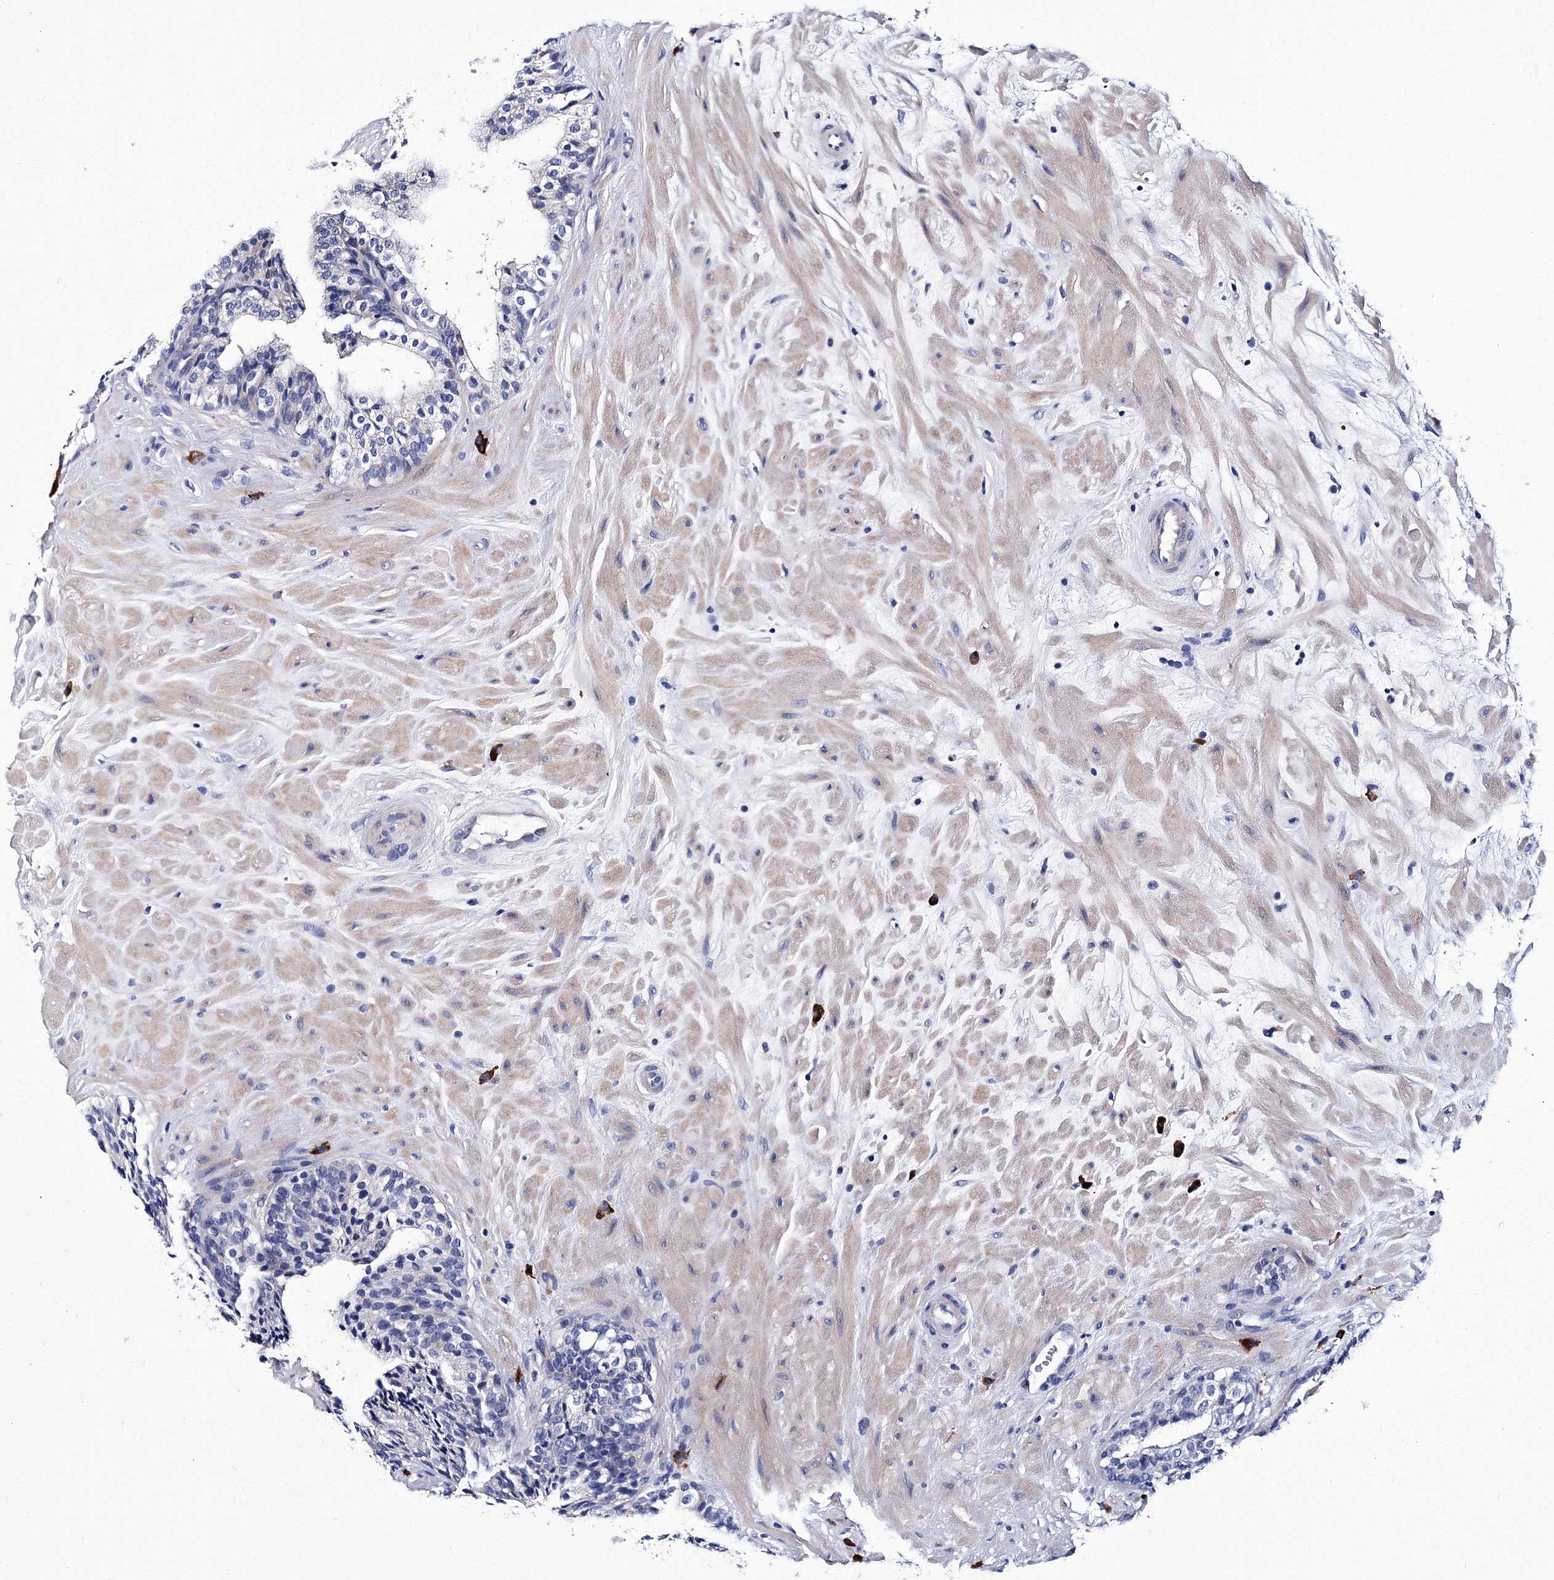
{"staining": {"intensity": "negative", "quantity": "none", "location": "none"}, "tissue": "prostate cancer", "cell_type": "Tumor cells", "image_type": "cancer", "snomed": [{"axis": "morphology", "description": "Adenocarcinoma, High grade"}, {"axis": "topography", "description": "Prostate"}], "caption": "An IHC histopathology image of prostate cancer is shown. There is no staining in tumor cells of prostate cancer.", "gene": "TRPM2", "patient": {"sex": "male", "age": 56}}